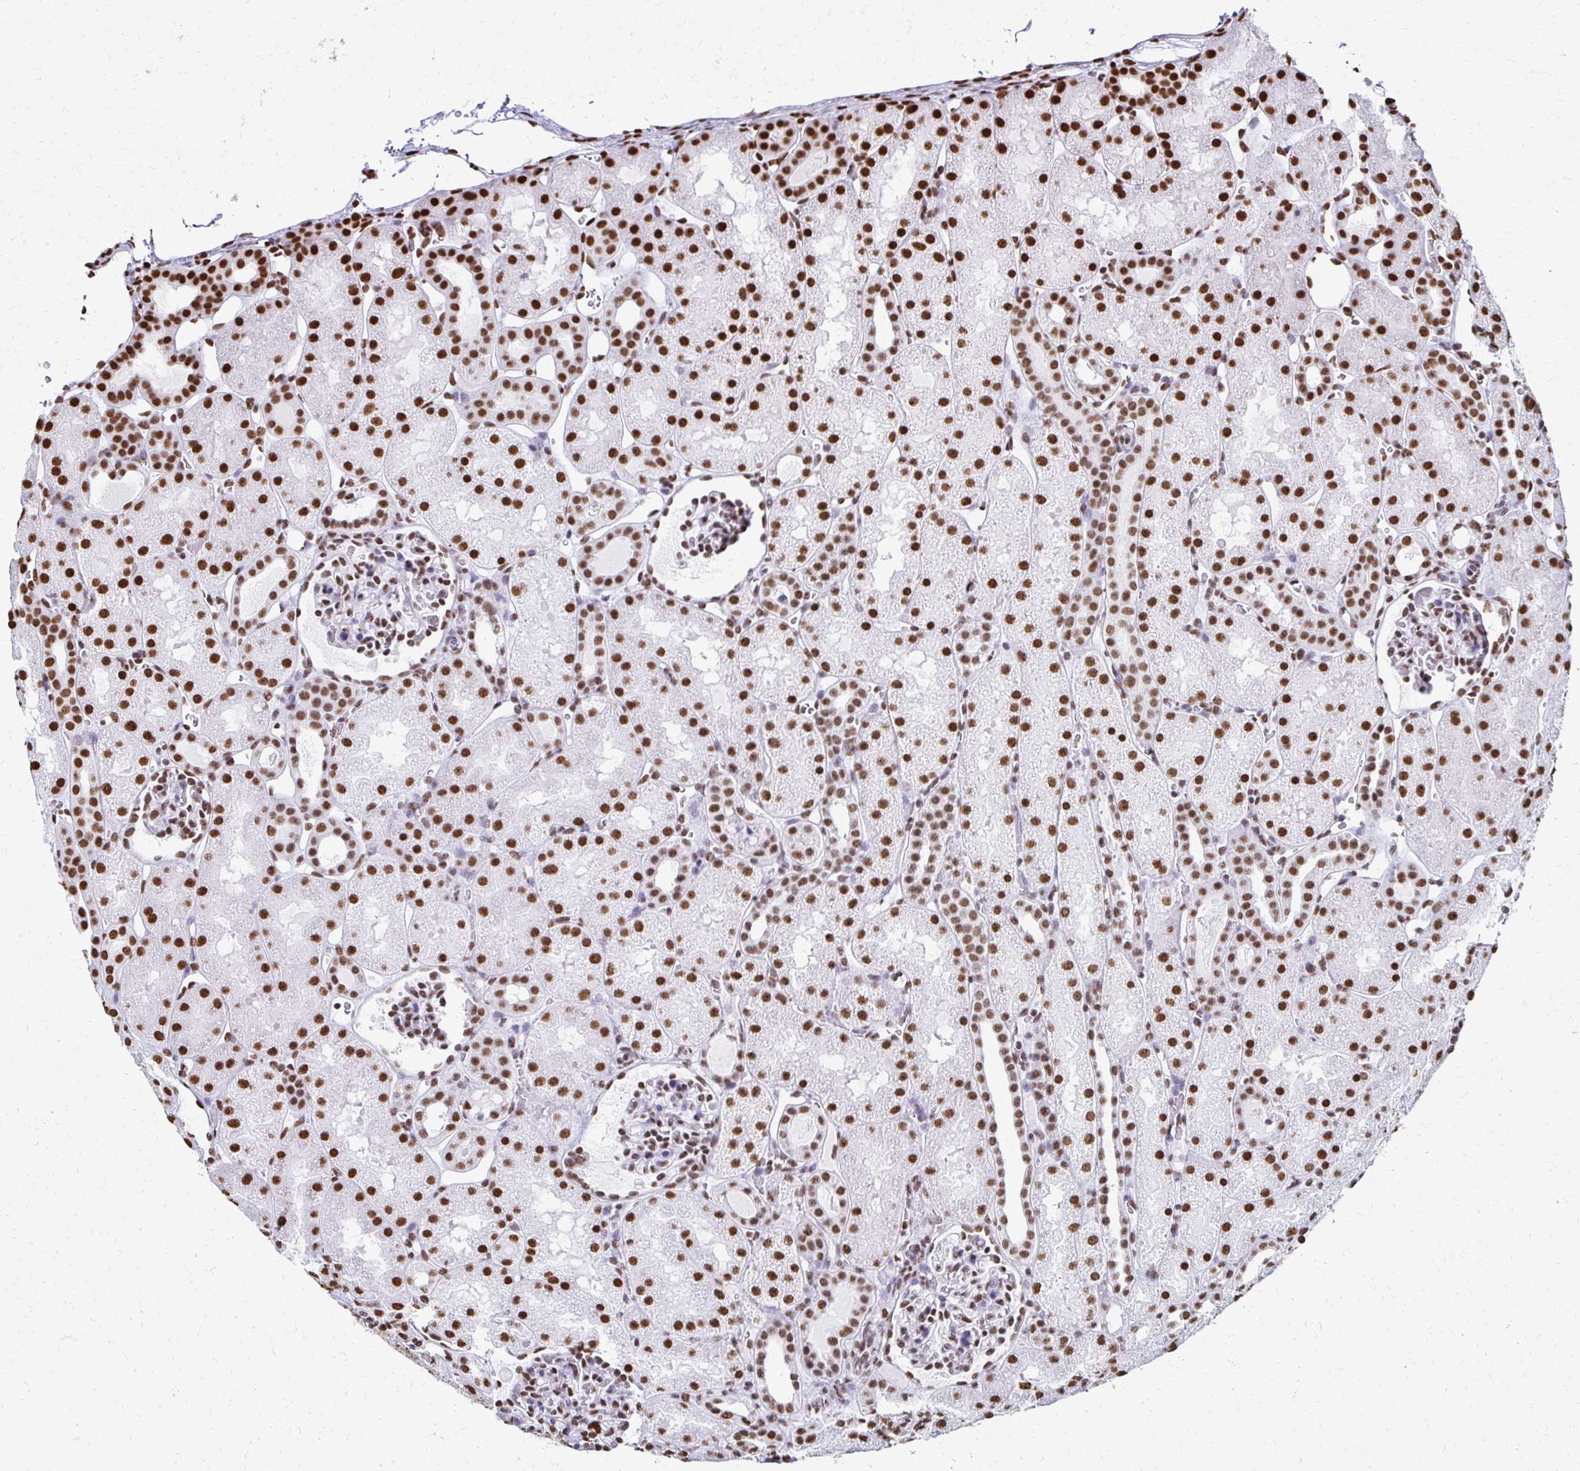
{"staining": {"intensity": "strong", "quantity": ">75%", "location": "nuclear"}, "tissue": "kidney", "cell_type": "Cells in glomeruli", "image_type": "normal", "snomed": [{"axis": "morphology", "description": "Normal tissue, NOS"}, {"axis": "topography", "description": "Kidney"}], "caption": "Immunohistochemical staining of unremarkable human kidney displays >75% levels of strong nuclear protein expression in approximately >75% of cells in glomeruli. (DAB = brown stain, brightfield microscopy at high magnification).", "gene": "NONO", "patient": {"sex": "male", "age": 2}}